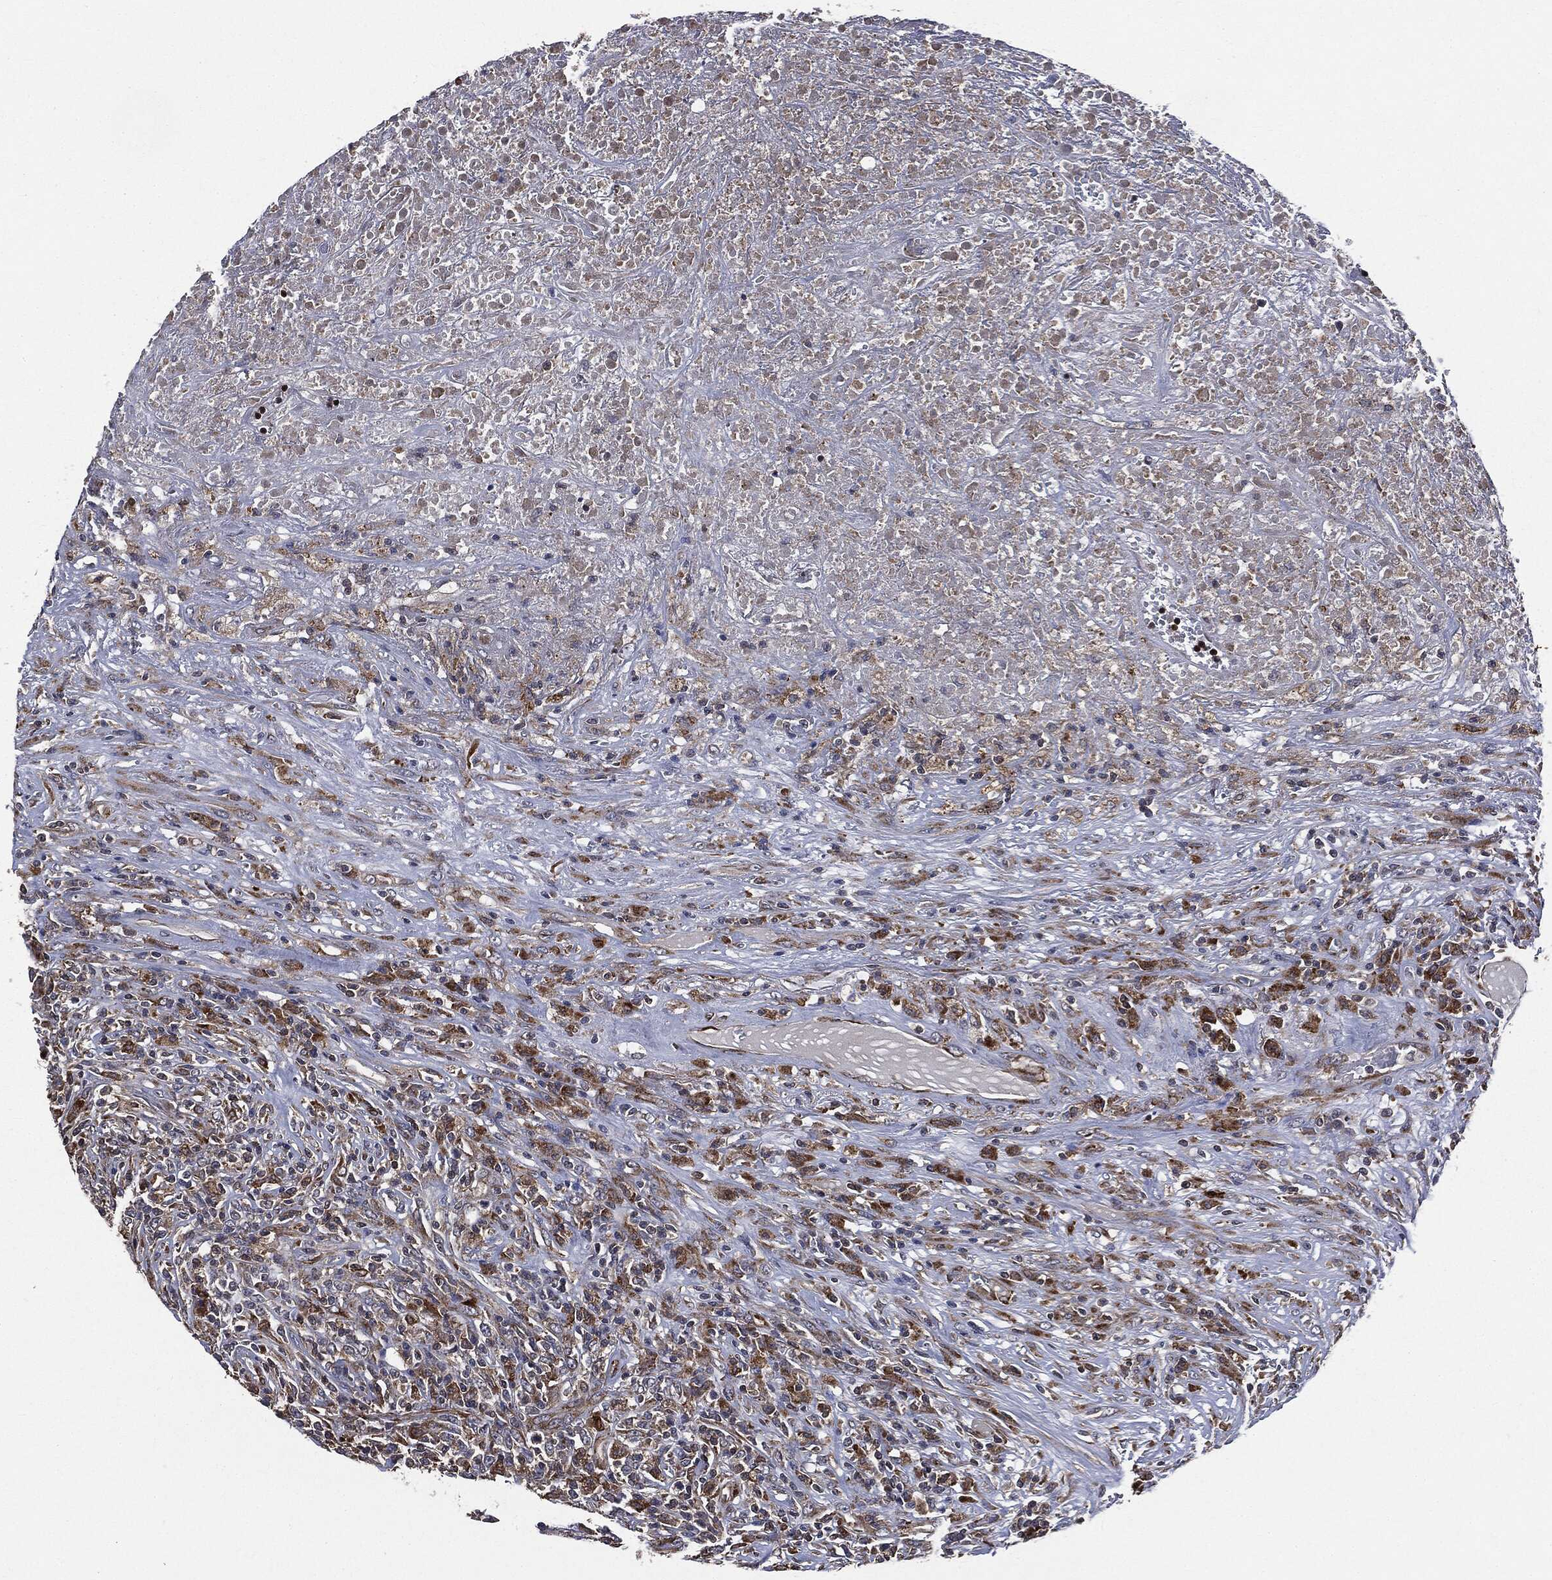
{"staining": {"intensity": "moderate", "quantity": "<25%", "location": "cytoplasmic/membranous"}, "tissue": "lymphoma", "cell_type": "Tumor cells", "image_type": "cancer", "snomed": [{"axis": "morphology", "description": "Malignant lymphoma, non-Hodgkin's type, High grade"}, {"axis": "topography", "description": "Lung"}], "caption": "Human high-grade malignant lymphoma, non-Hodgkin's type stained with a protein marker displays moderate staining in tumor cells.", "gene": "PLOD3", "patient": {"sex": "male", "age": 79}}